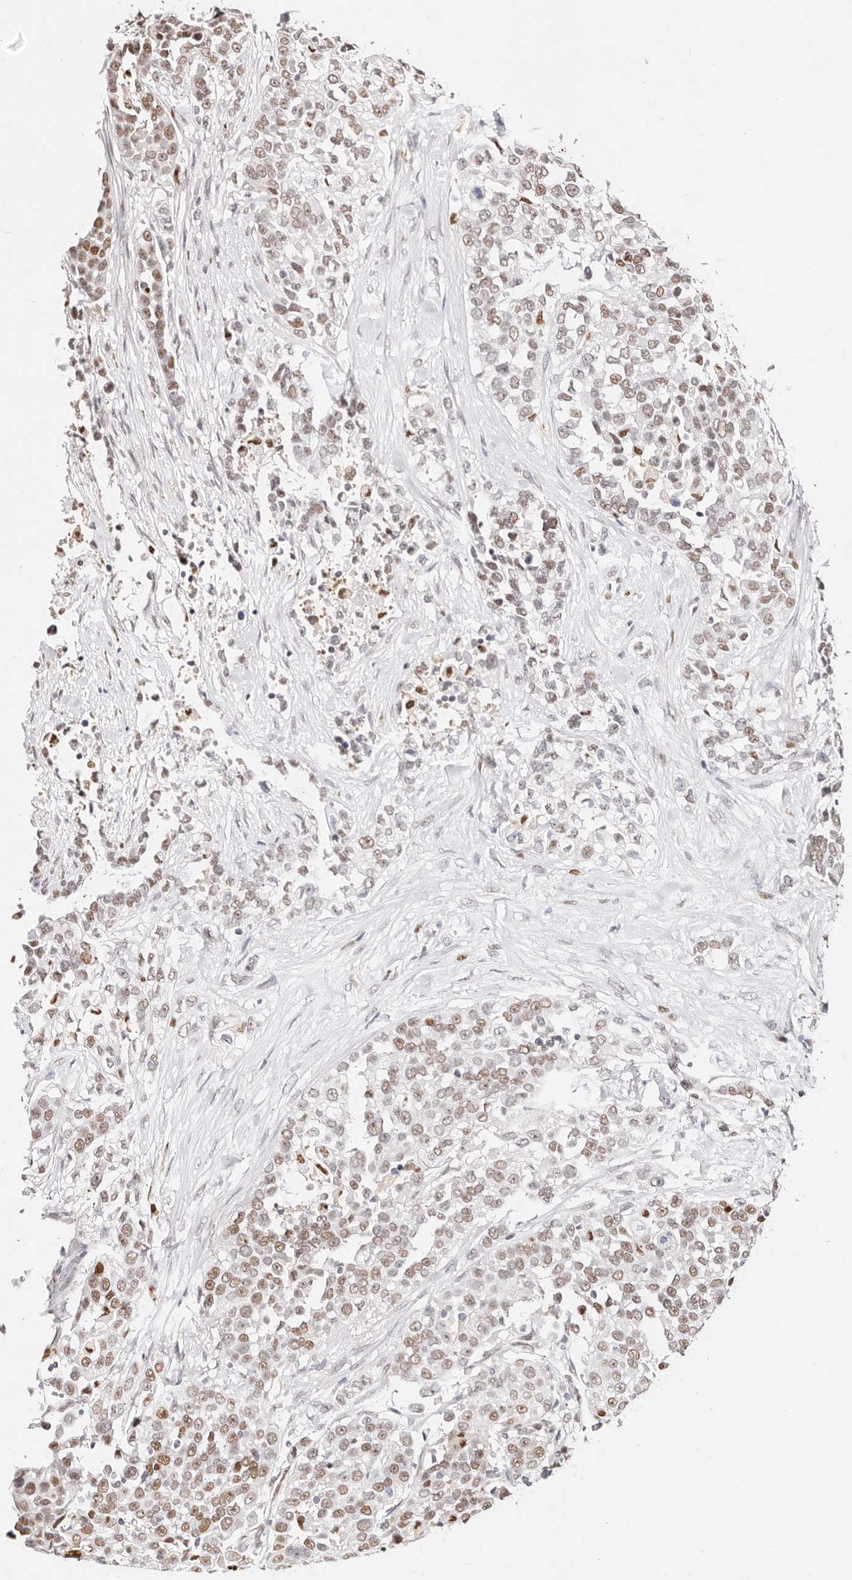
{"staining": {"intensity": "moderate", "quantity": ">75%", "location": "nuclear"}, "tissue": "urothelial cancer", "cell_type": "Tumor cells", "image_type": "cancer", "snomed": [{"axis": "morphology", "description": "Urothelial carcinoma, High grade"}, {"axis": "topography", "description": "Urinary bladder"}], "caption": "Immunohistochemical staining of urothelial cancer displays medium levels of moderate nuclear expression in approximately >75% of tumor cells. Using DAB (brown) and hematoxylin (blue) stains, captured at high magnification using brightfield microscopy.", "gene": "TKT", "patient": {"sex": "female", "age": 80}}